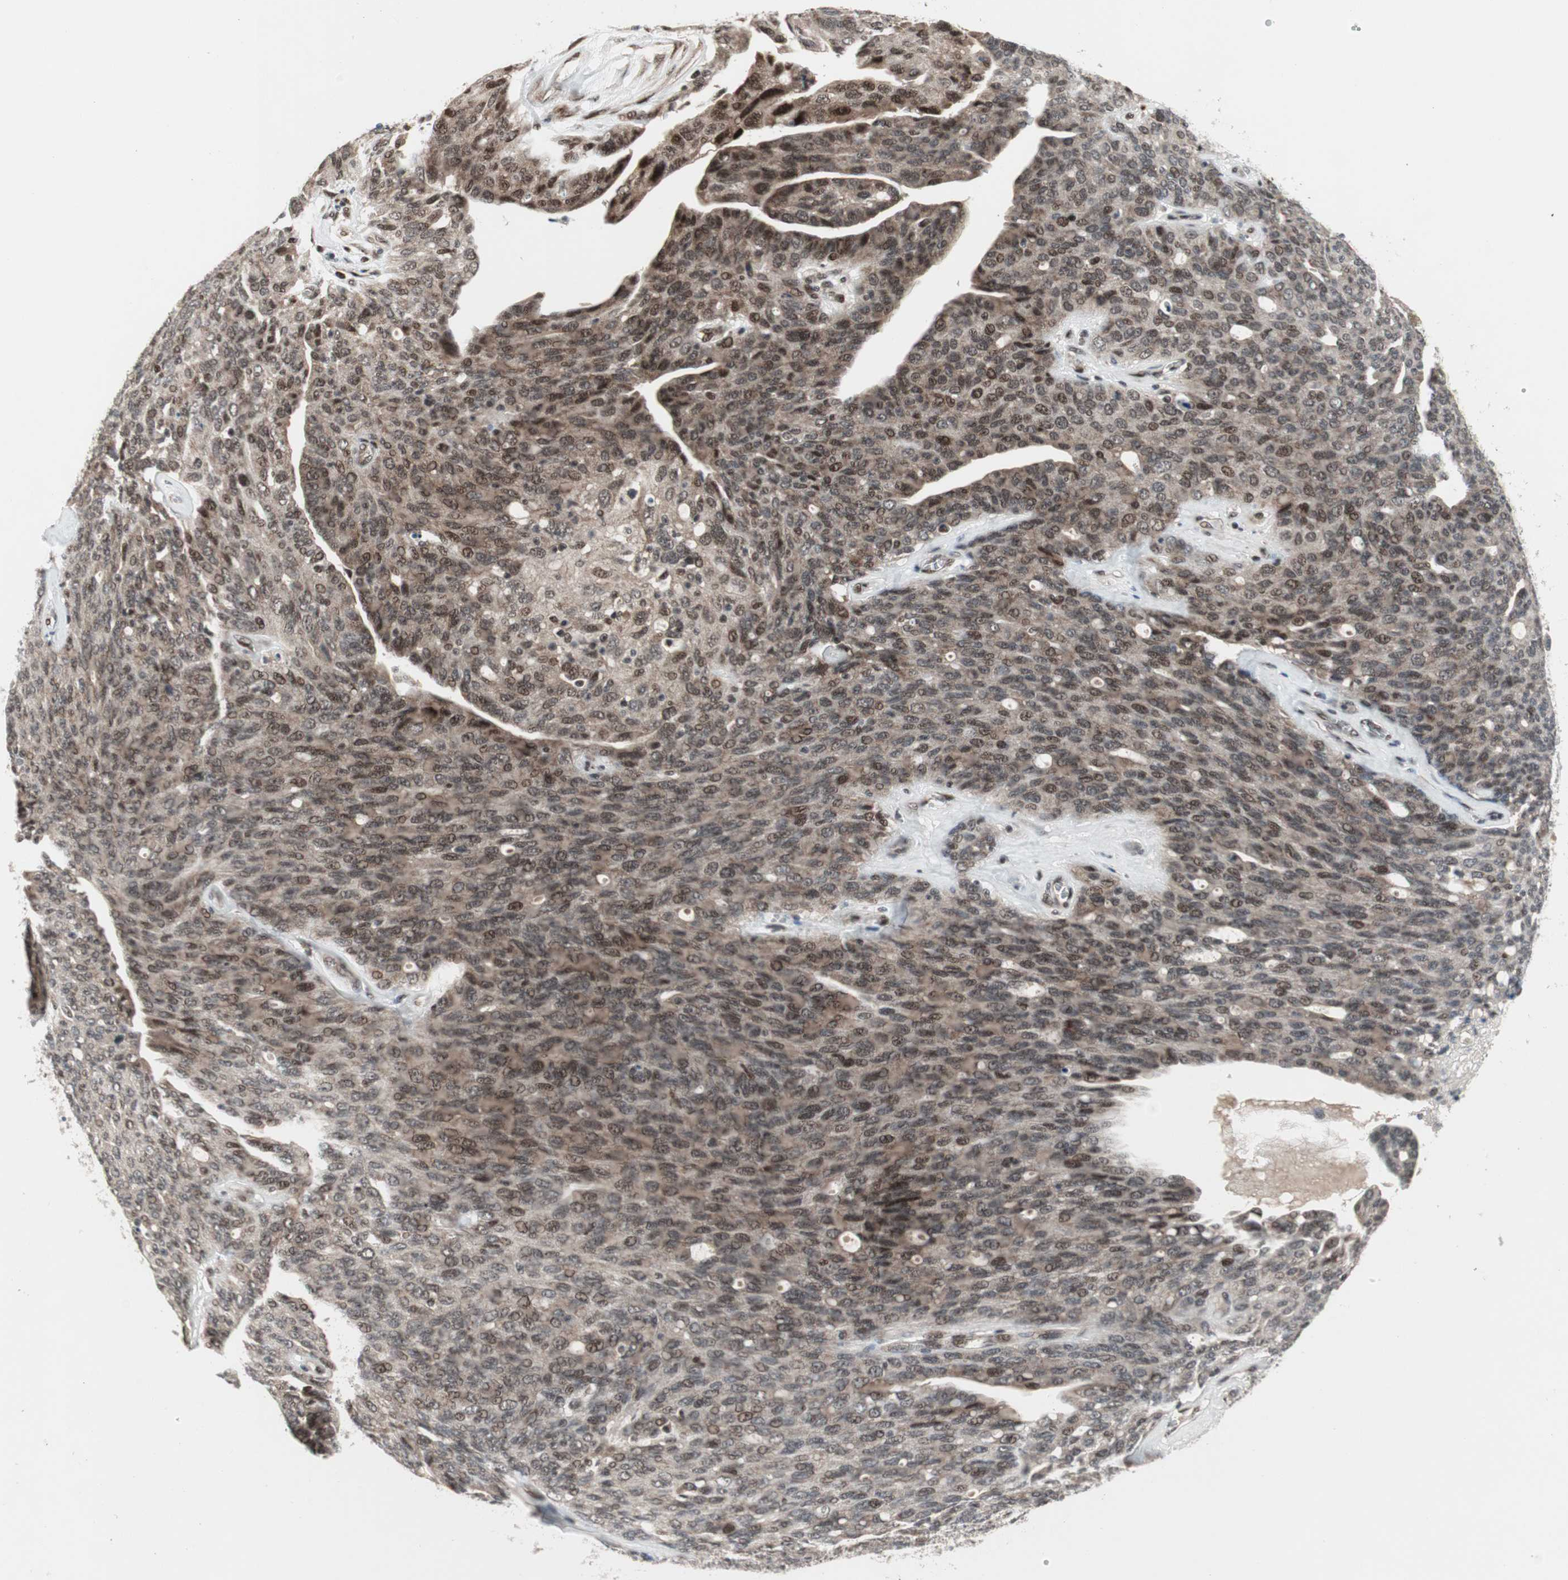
{"staining": {"intensity": "moderate", "quantity": ">75%", "location": "cytoplasmic/membranous,nuclear"}, "tissue": "ovarian cancer", "cell_type": "Tumor cells", "image_type": "cancer", "snomed": [{"axis": "morphology", "description": "Carcinoma, endometroid"}, {"axis": "topography", "description": "Ovary"}], "caption": "DAB (3,3'-diaminobenzidine) immunohistochemical staining of human ovarian cancer reveals moderate cytoplasmic/membranous and nuclear protein expression in about >75% of tumor cells. (IHC, brightfield microscopy, high magnification).", "gene": "TCF12", "patient": {"sex": "female", "age": 60}}